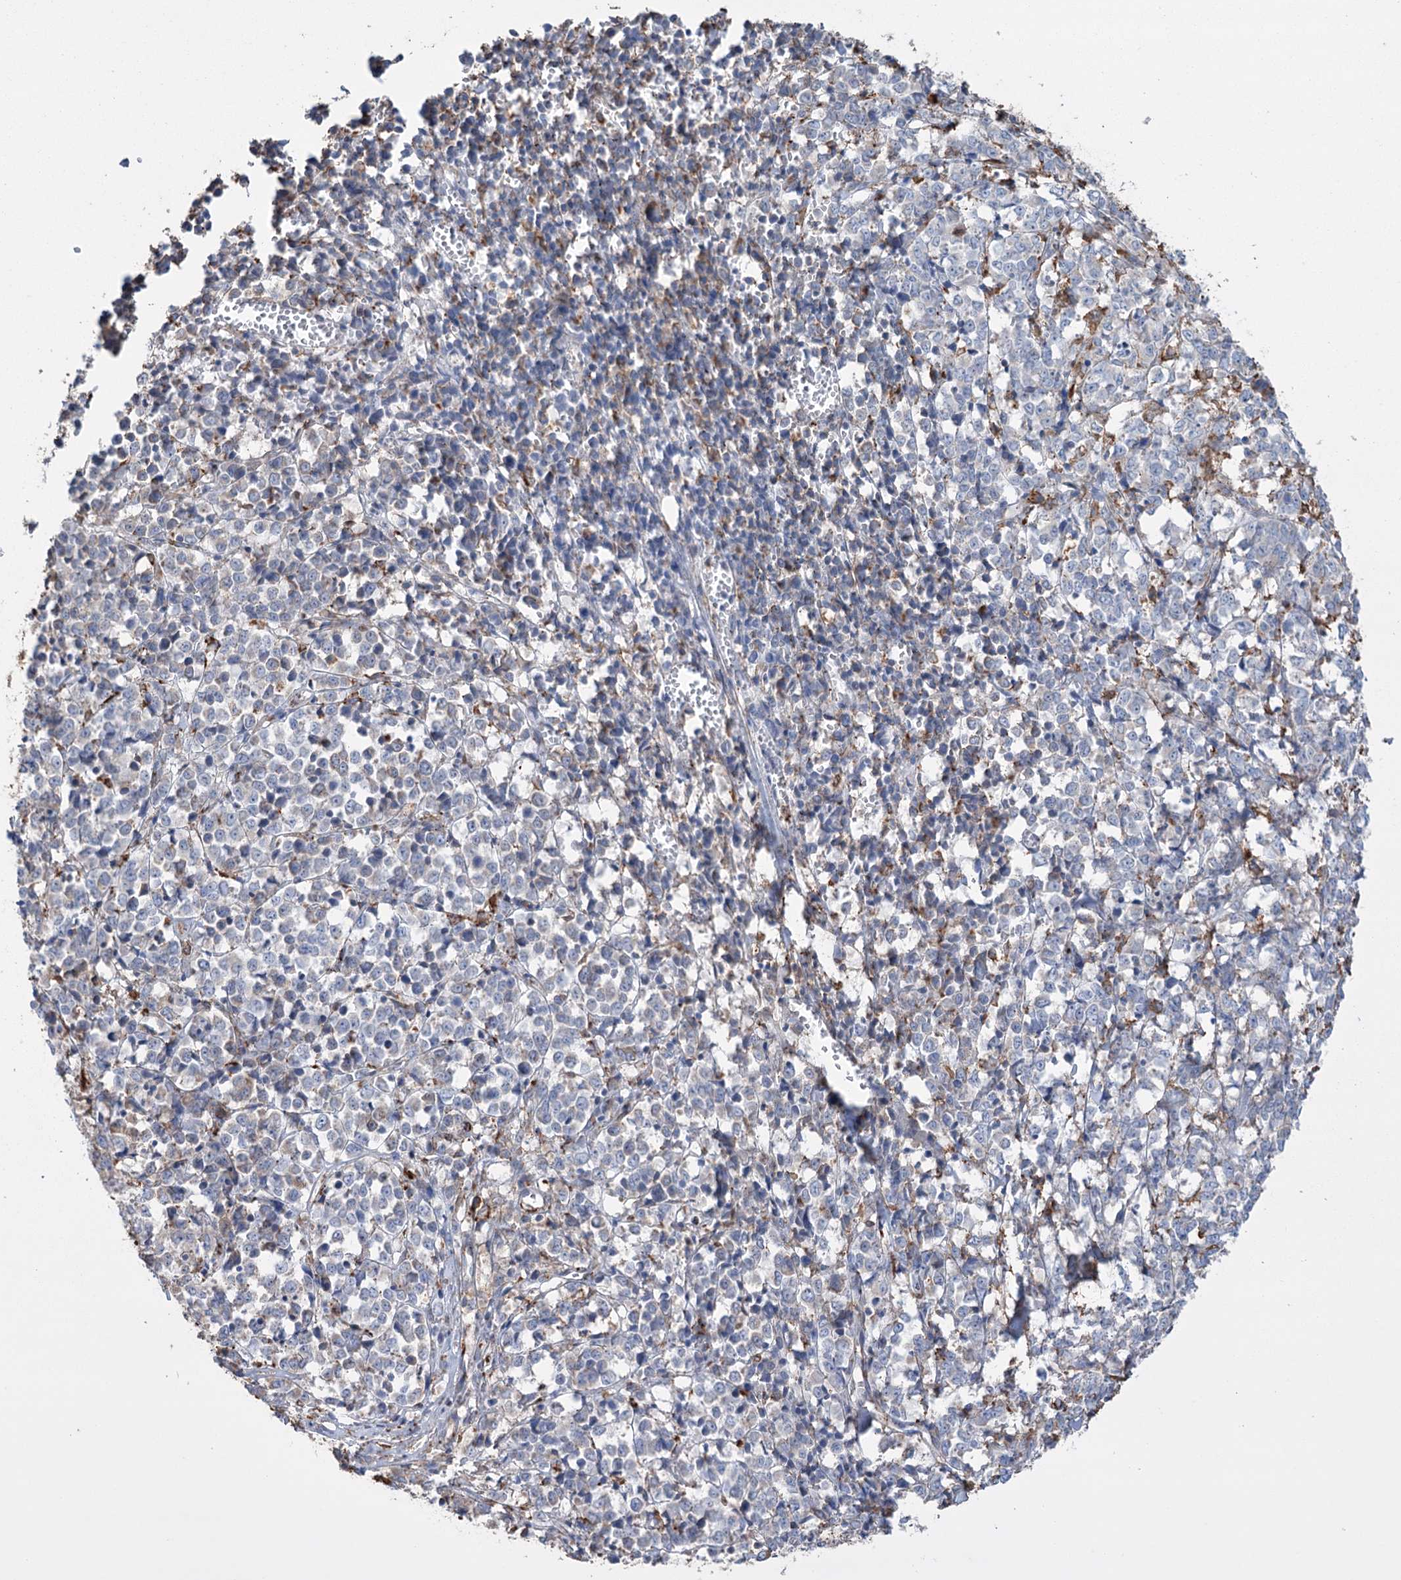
{"staining": {"intensity": "negative", "quantity": "none", "location": "none"}, "tissue": "melanoma", "cell_type": "Tumor cells", "image_type": "cancer", "snomed": [{"axis": "morphology", "description": "Malignant melanoma, NOS"}, {"axis": "topography", "description": "Skin"}], "caption": "Human melanoma stained for a protein using immunohistochemistry (IHC) reveals no staining in tumor cells.", "gene": "TRIM71", "patient": {"sex": "female", "age": 72}}